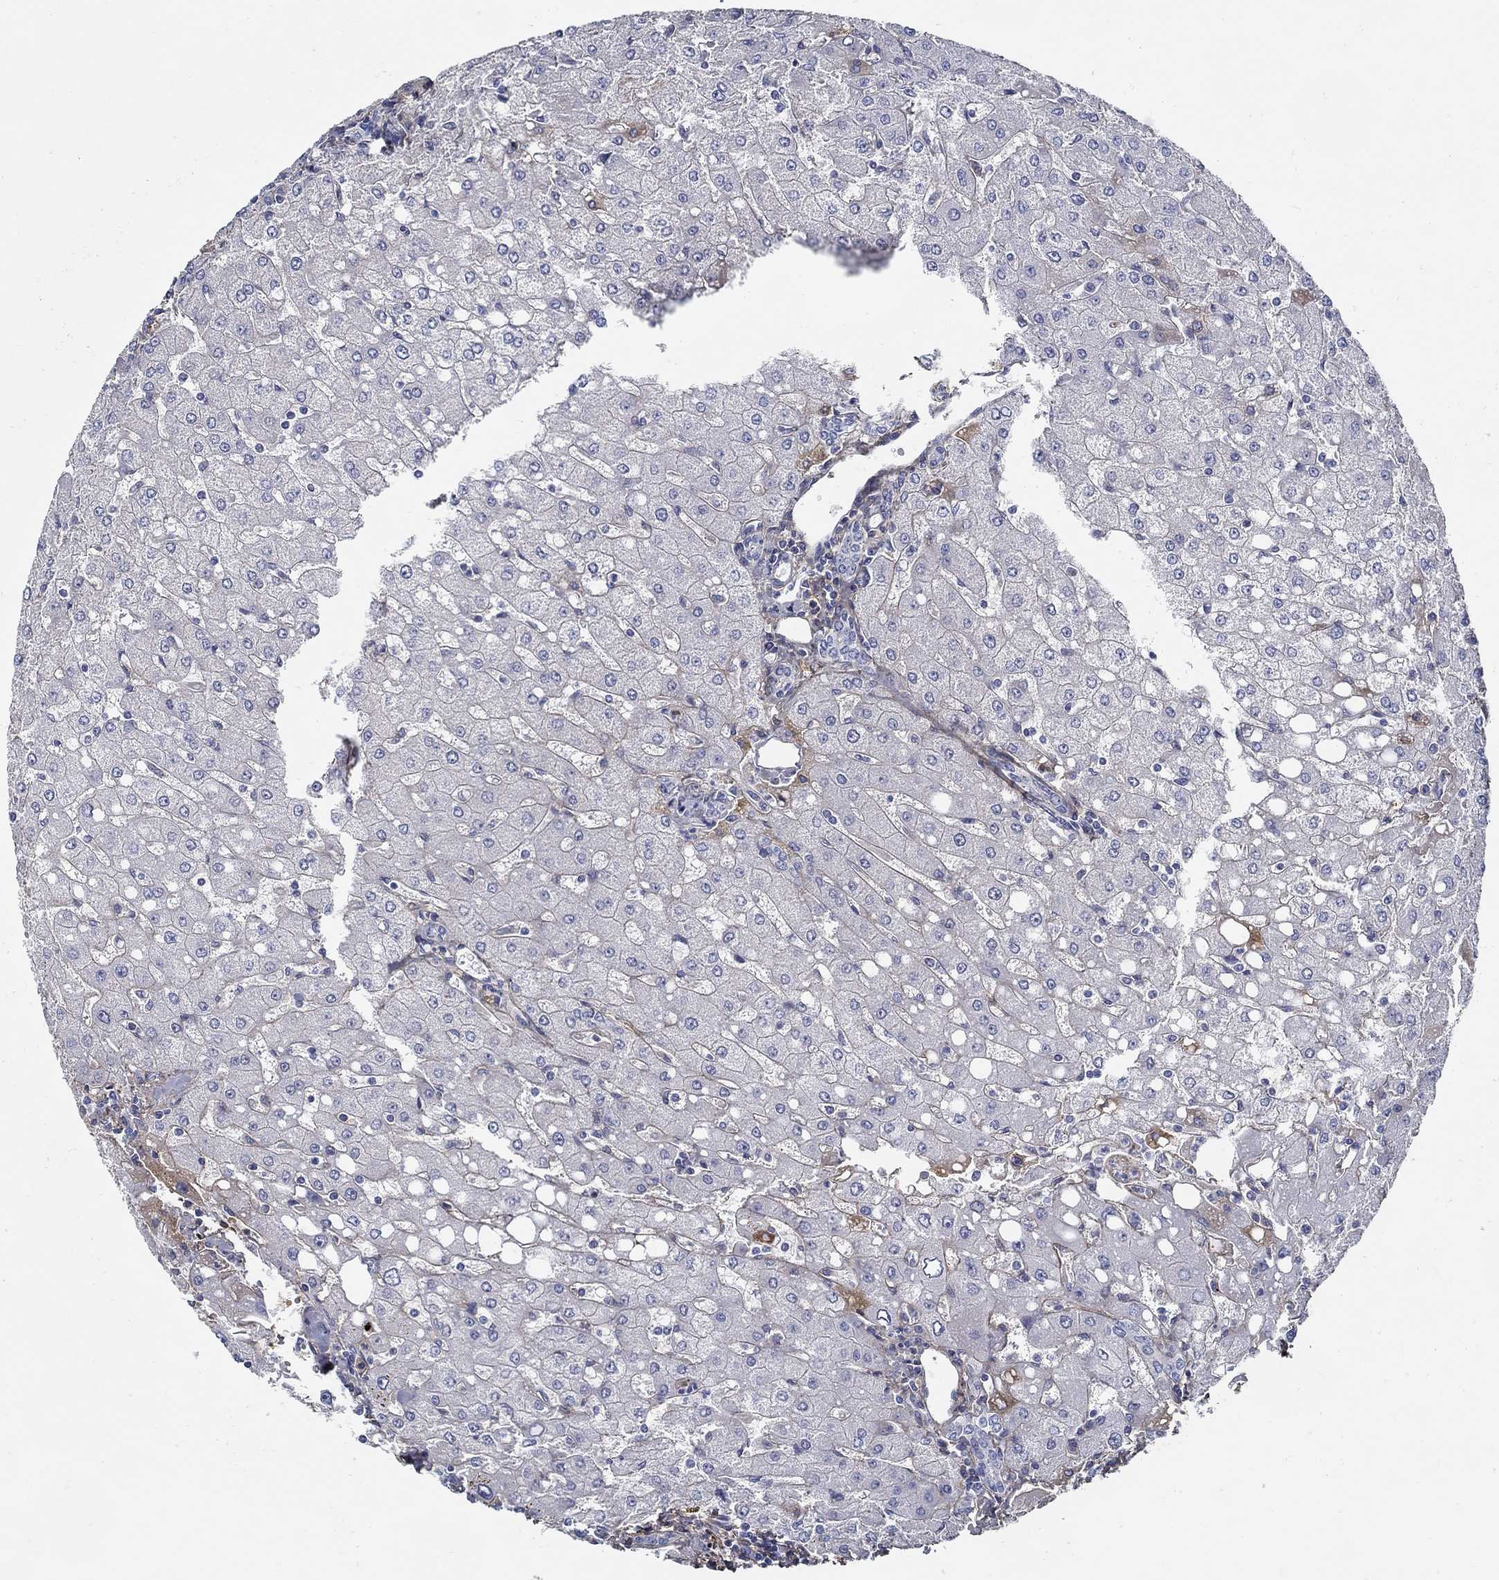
{"staining": {"intensity": "negative", "quantity": "none", "location": "none"}, "tissue": "liver", "cell_type": "Cholangiocytes", "image_type": "normal", "snomed": [{"axis": "morphology", "description": "Normal tissue, NOS"}, {"axis": "topography", "description": "Liver"}], "caption": "Immunohistochemistry image of benign human liver stained for a protein (brown), which shows no expression in cholangiocytes. (DAB (3,3'-diaminobenzidine) immunohistochemistry (IHC), high magnification).", "gene": "TGFBI", "patient": {"sex": "female", "age": 53}}